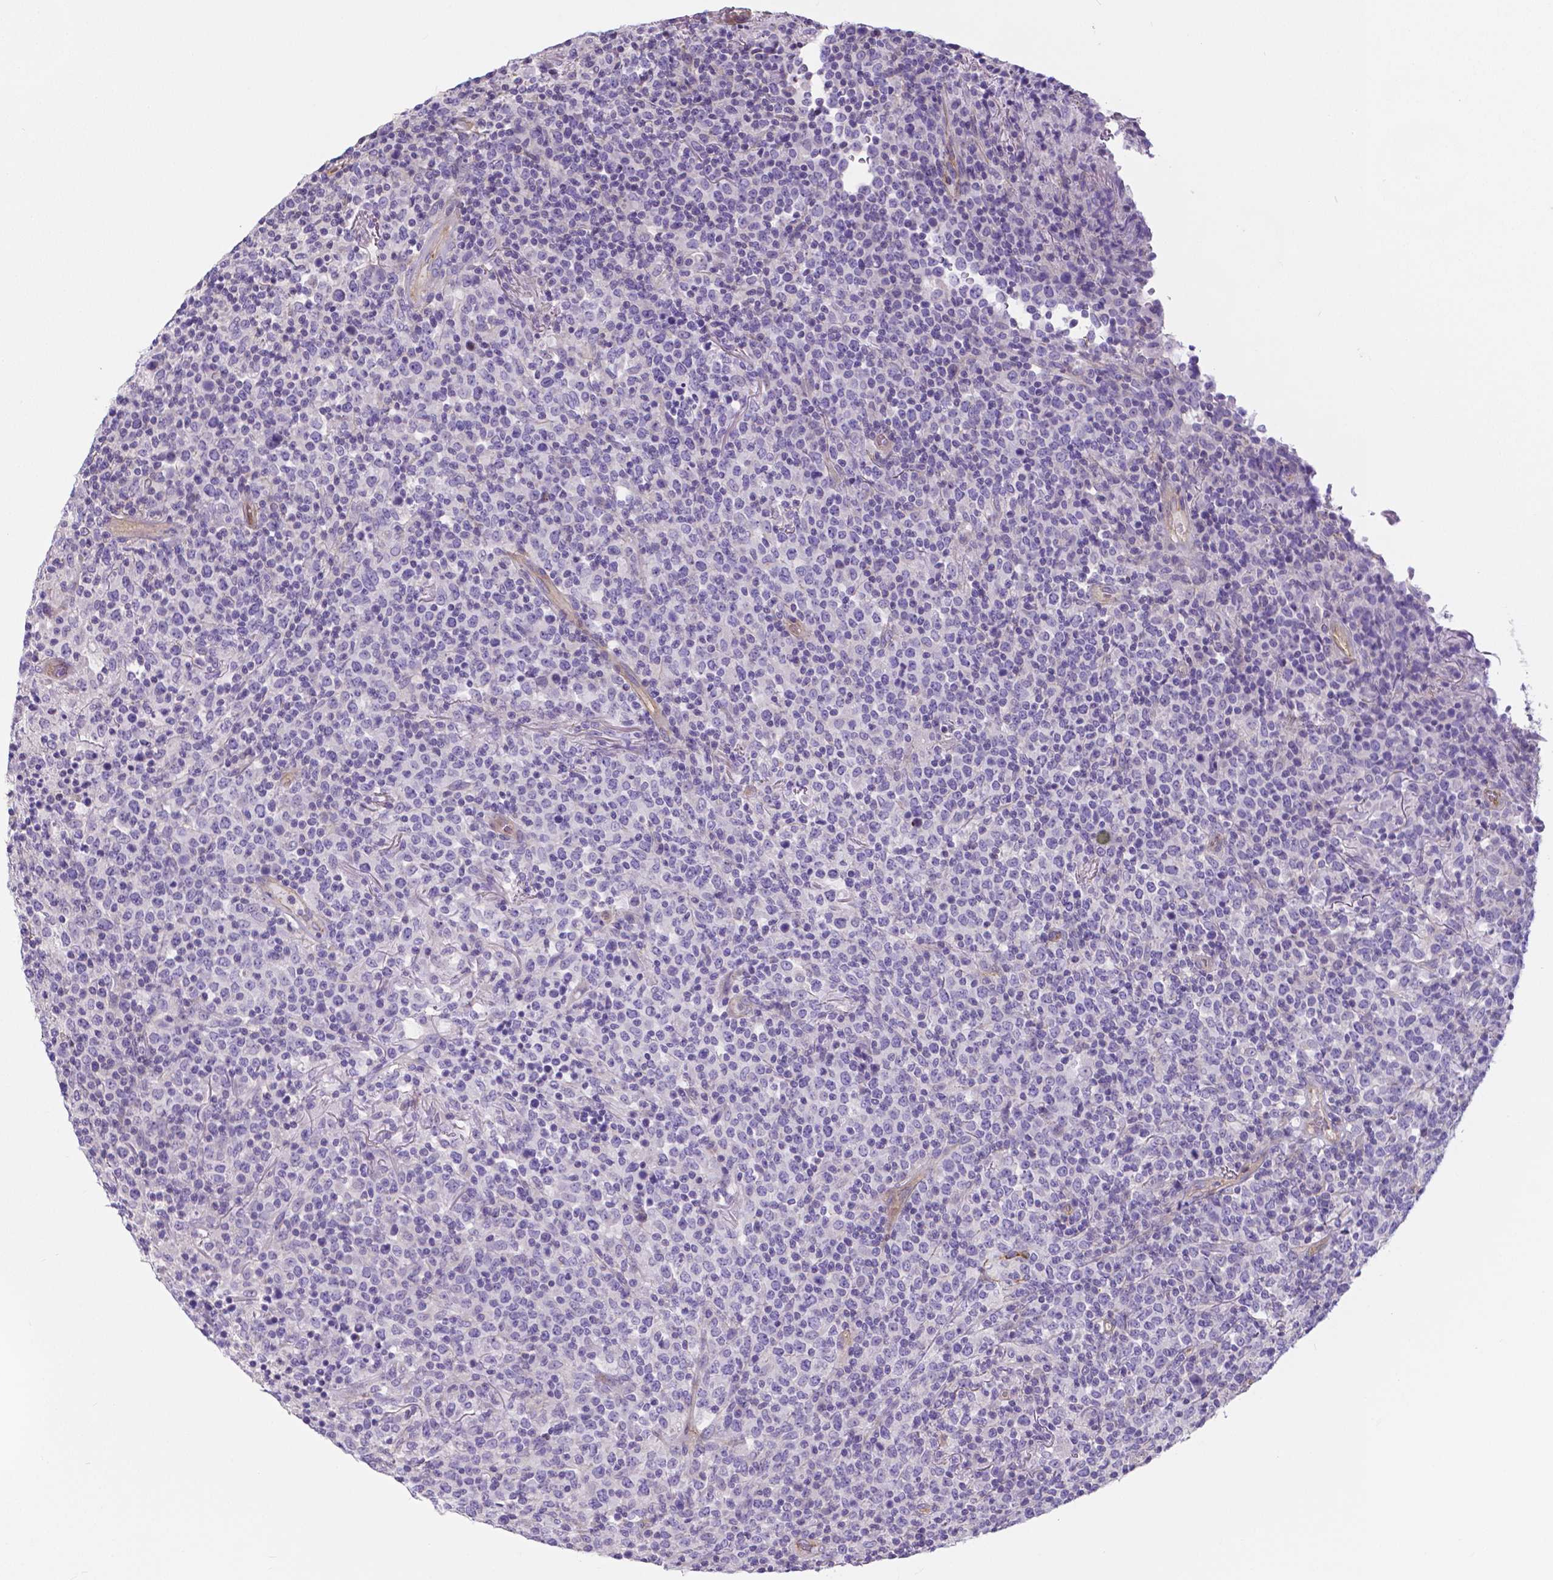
{"staining": {"intensity": "negative", "quantity": "none", "location": "none"}, "tissue": "lymphoma", "cell_type": "Tumor cells", "image_type": "cancer", "snomed": [{"axis": "morphology", "description": "Malignant lymphoma, non-Hodgkin's type, High grade"}, {"axis": "topography", "description": "Lung"}], "caption": "This micrograph is of lymphoma stained with immunohistochemistry to label a protein in brown with the nuclei are counter-stained blue. There is no positivity in tumor cells.", "gene": "CRMP1", "patient": {"sex": "male", "age": 79}}